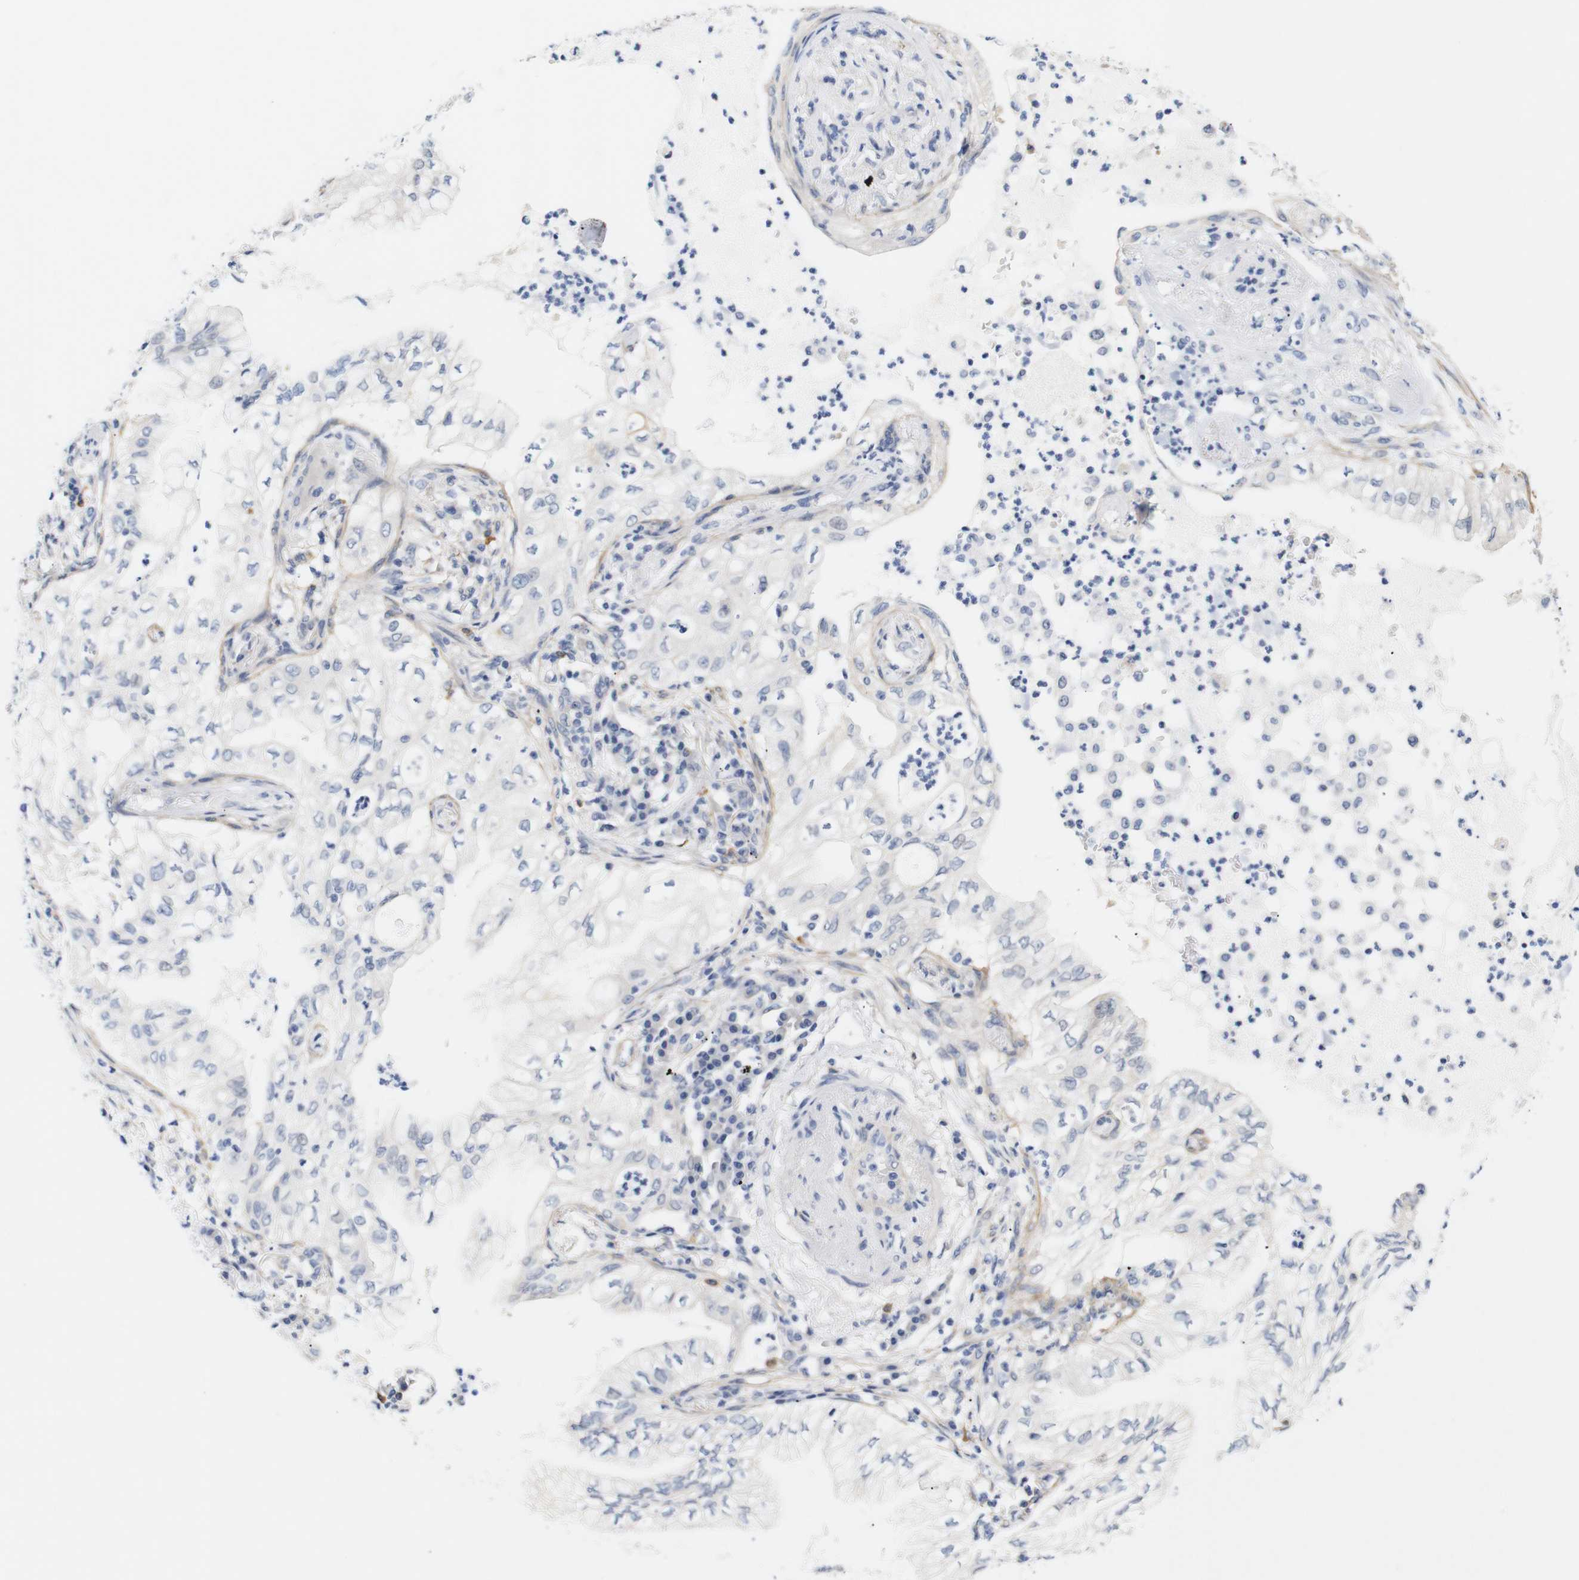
{"staining": {"intensity": "negative", "quantity": "none", "location": "none"}, "tissue": "lung cancer", "cell_type": "Tumor cells", "image_type": "cancer", "snomed": [{"axis": "morphology", "description": "Adenocarcinoma, NOS"}, {"axis": "topography", "description": "Lung"}], "caption": "DAB immunohistochemical staining of lung cancer (adenocarcinoma) demonstrates no significant positivity in tumor cells. (IHC, brightfield microscopy, high magnification).", "gene": "STMN3", "patient": {"sex": "female", "age": 70}}